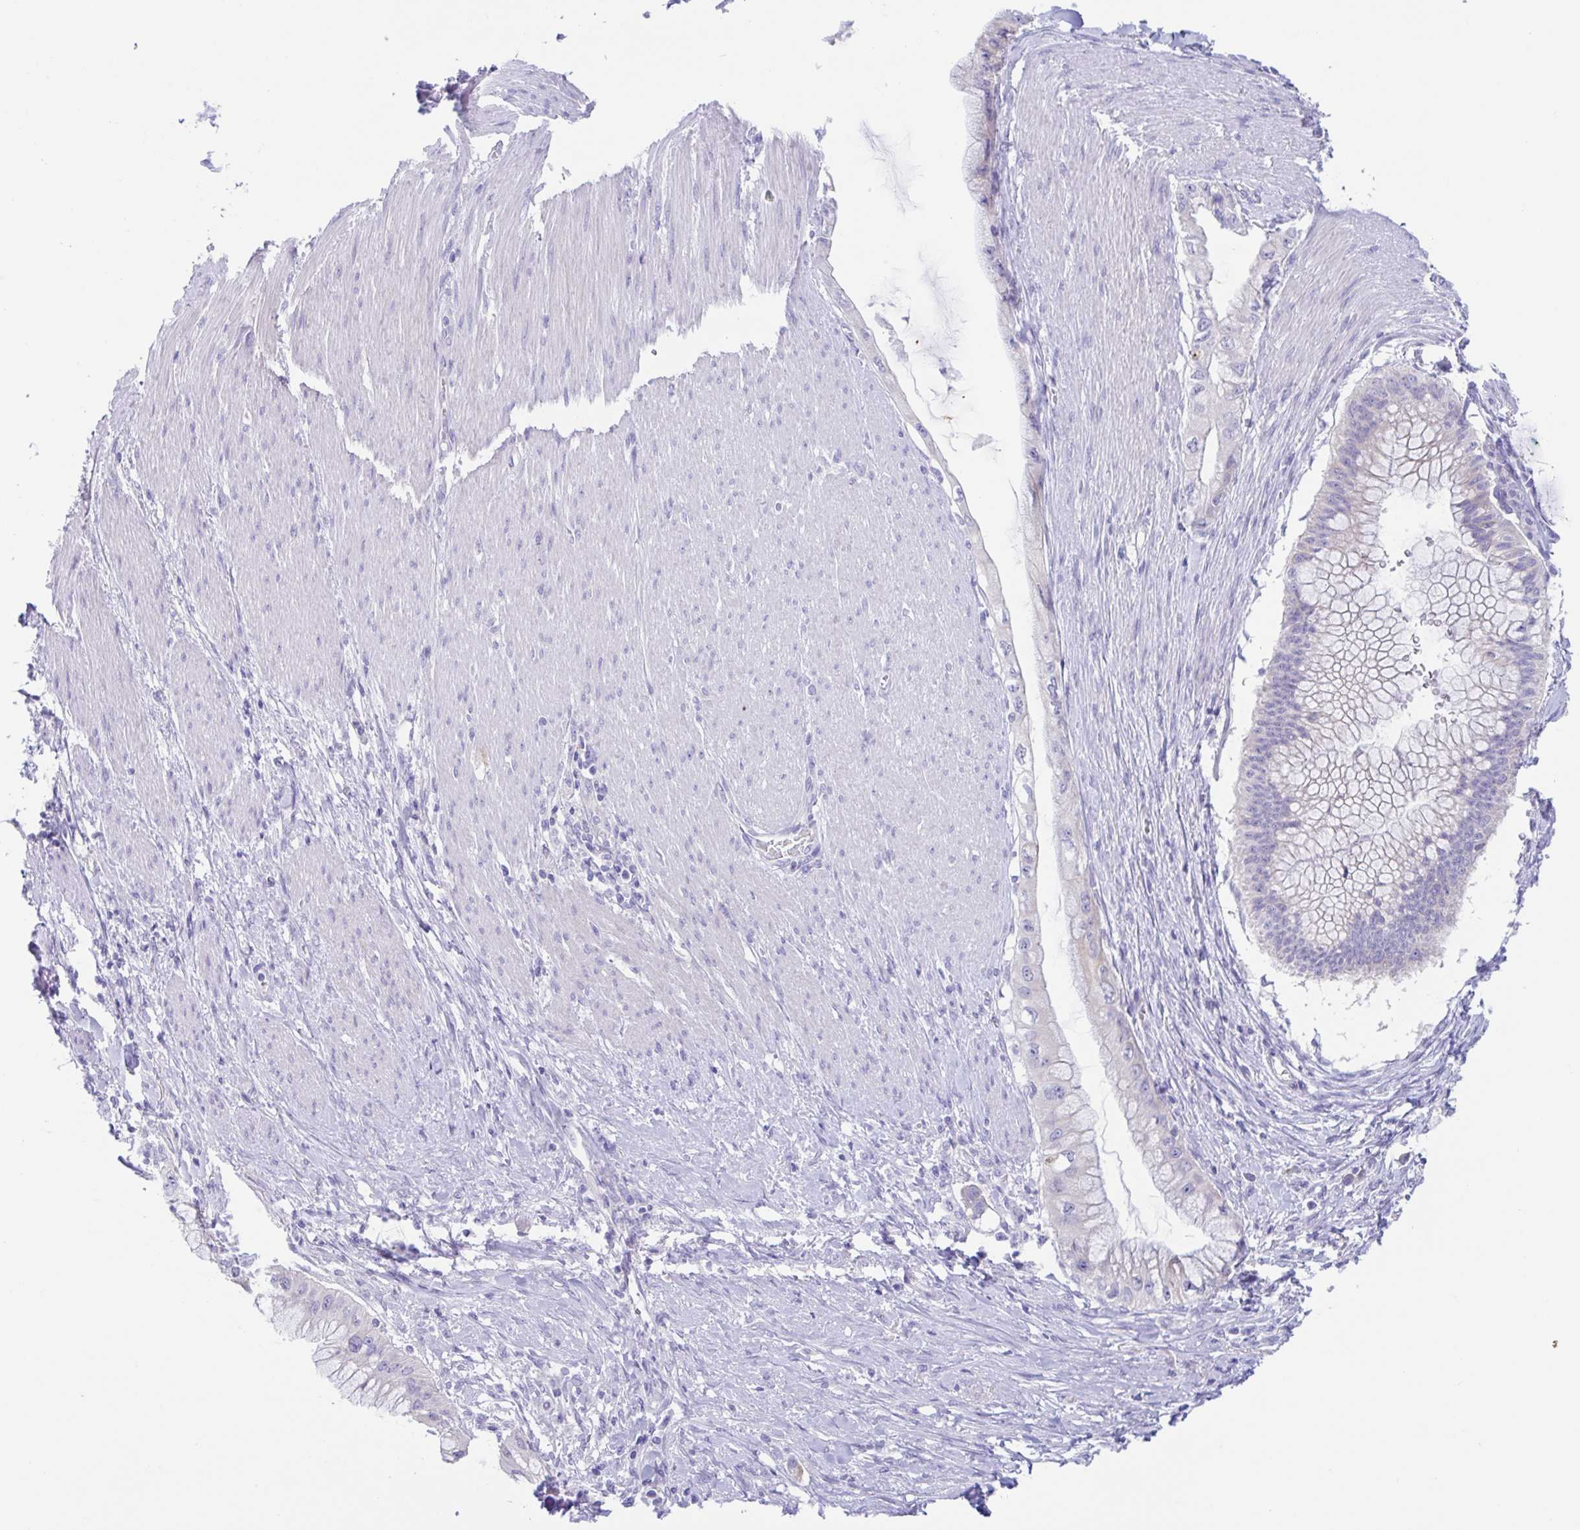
{"staining": {"intensity": "negative", "quantity": "none", "location": "none"}, "tissue": "pancreatic cancer", "cell_type": "Tumor cells", "image_type": "cancer", "snomed": [{"axis": "morphology", "description": "Adenocarcinoma, NOS"}, {"axis": "topography", "description": "Pancreas"}], "caption": "Pancreatic cancer (adenocarcinoma) was stained to show a protein in brown. There is no significant positivity in tumor cells.", "gene": "OR6N2", "patient": {"sex": "male", "age": 48}}